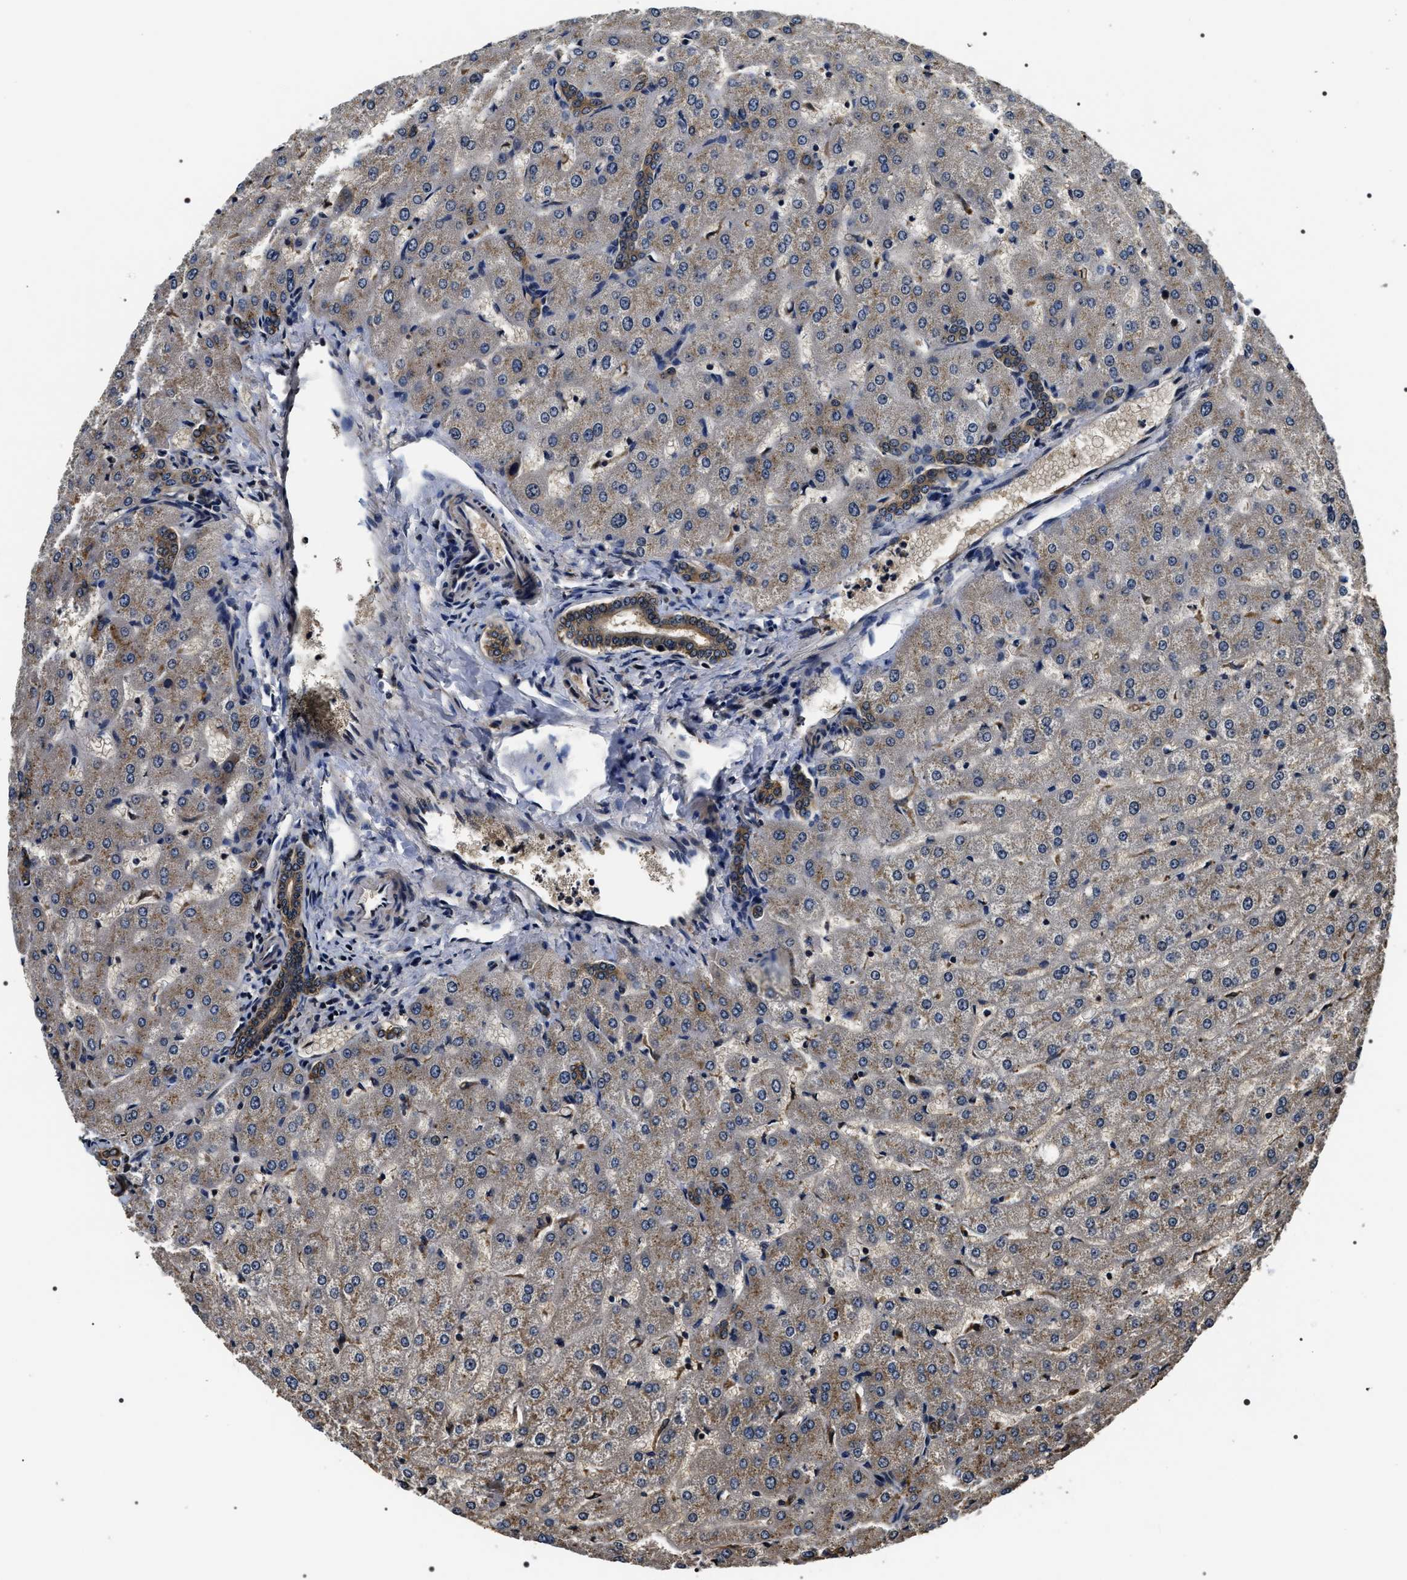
{"staining": {"intensity": "weak", "quantity": ">75%", "location": "cytoplasmic/membranous"}, "tissue": "liver", "cell_type": "Cholangiocytes", "image_type": "normal", "snomed": [{"axis": "morphology", "description": "Normal tissue, NOS"}, {"axis": "morphology", "description": "Fibrosis, NOS"}, {"axis": "topography", "description": "Liver"}], "caption": "Immunohistochemical staining of benign liver displays >75% levels of weak cytoplasmic/membranous protein positivity in approximately >75% of cholangiocytes. The staining was performed using DAB, with brown indicating positive protein expression. Nuclei are stained blue with hematoxylin.", "gene": "ARHGAP22", "patient": {"sex": "female", "age": 29}}